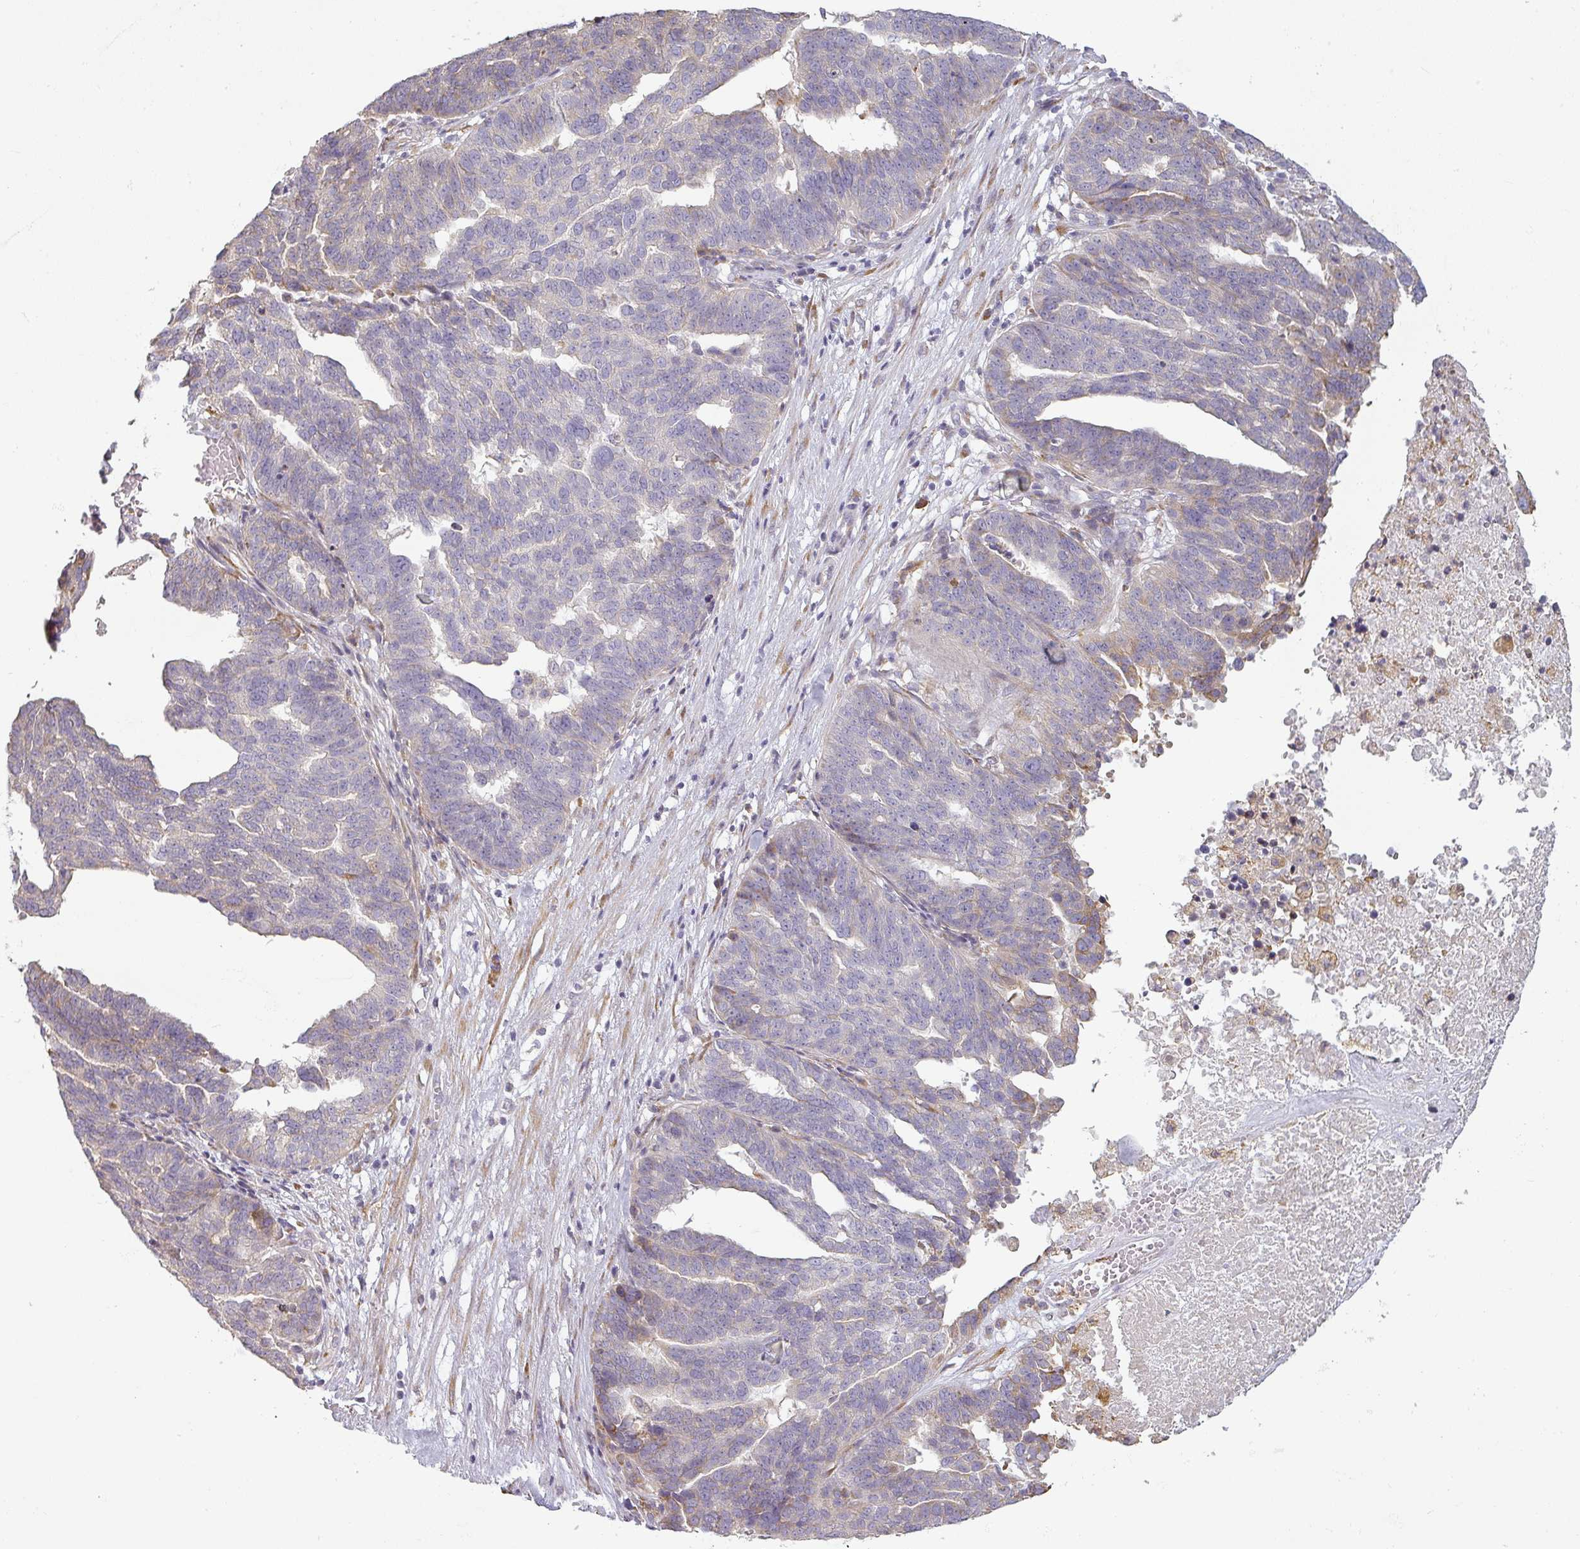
{"staining": {"intensity": "weak", "quantity": "<25%", "location": "cytoplasmic/membranous"}, "tissue": "ovarian cancer", "cell_type": "Tumor cells", "image_type": "cancer", "snomed": [{"axis": "morphology", "description": "Cystadenocarcinoma, serous, NOS"}, {"axis": "topography", "description": "Ovary"}], "caption": "This is an immunohistochemistry histopathology image of human ovarian cancer (serous cystadenocarcinoma). There is no expression in tumor cells.", "gene": "CCDC144A", "patient": {"sex": "female", "age": 59}}